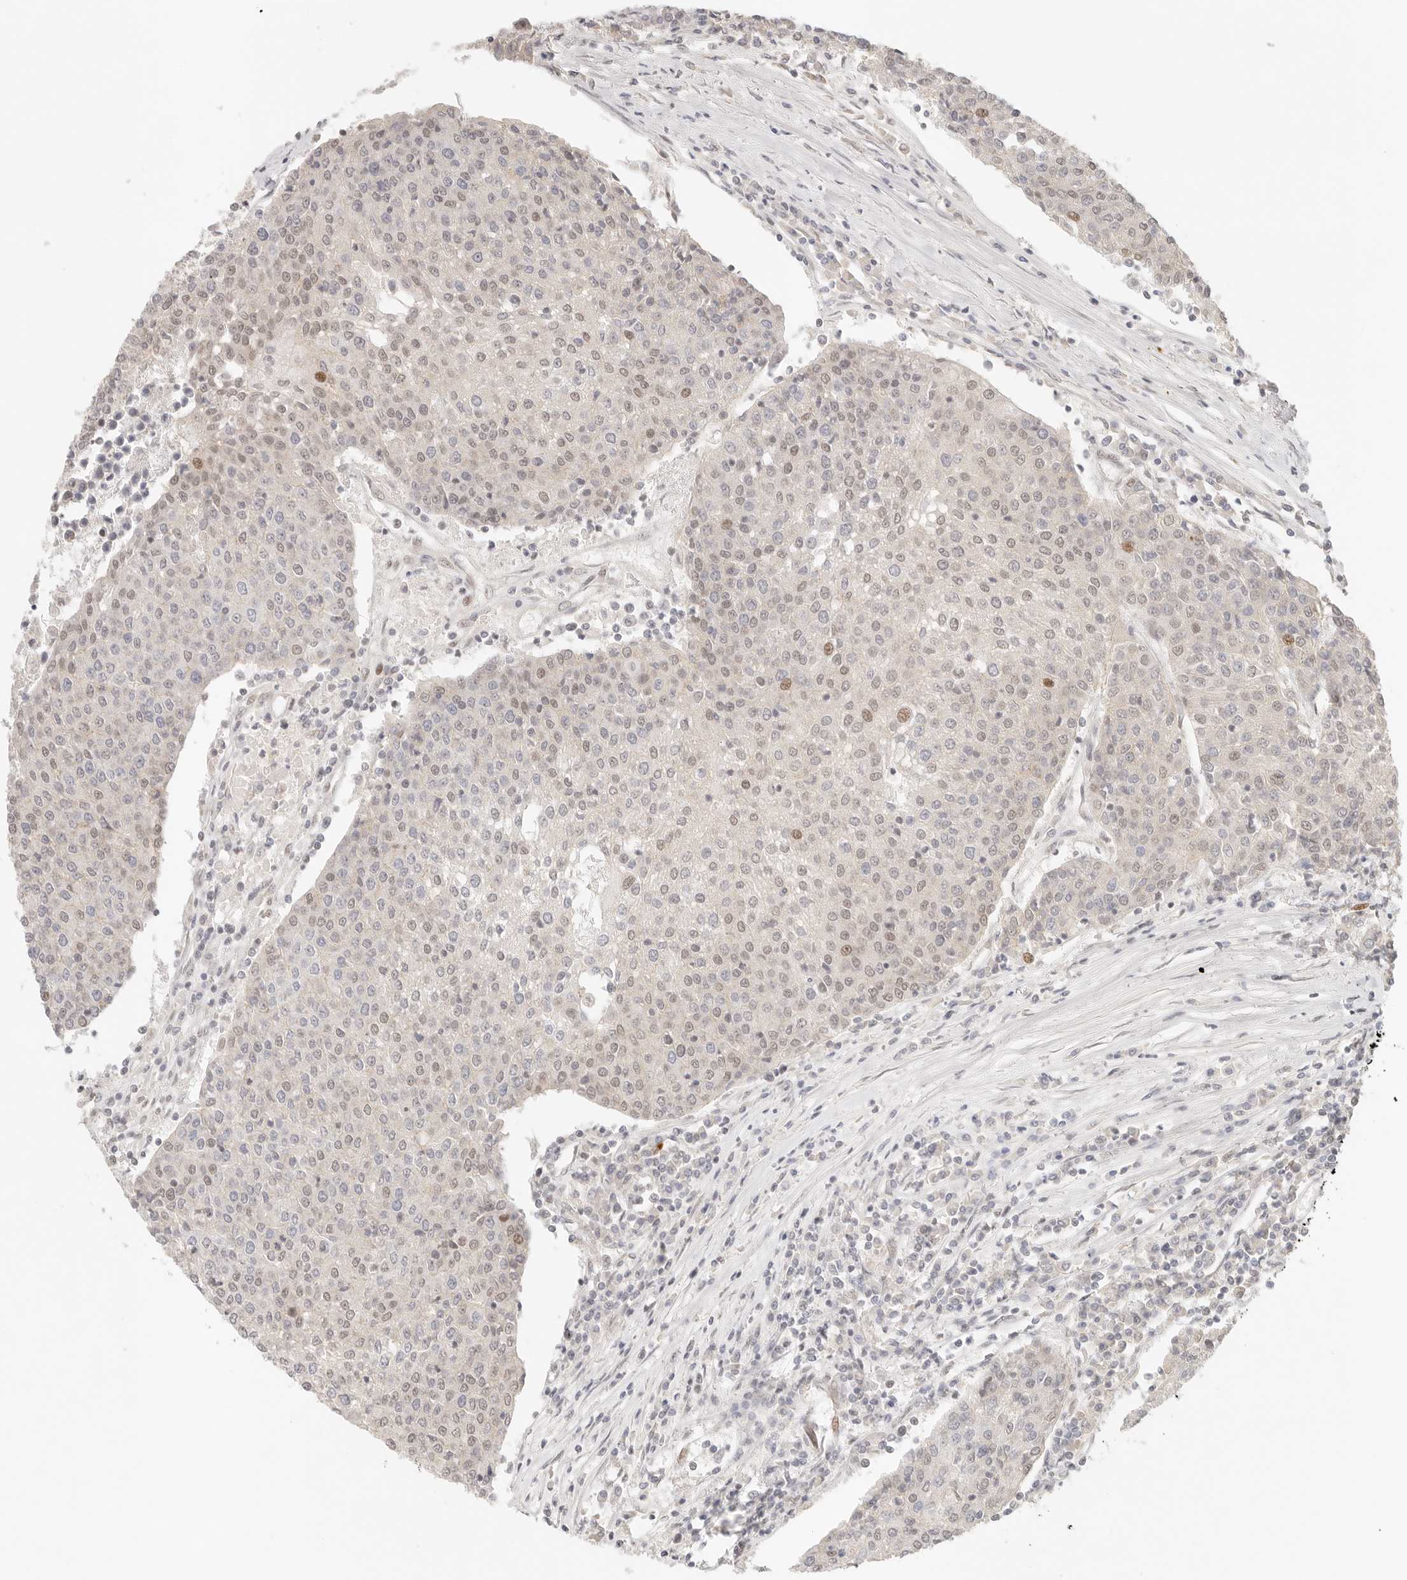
{"staining": {"intensity": "moderate", "quantity": "<25%", "location": "nuclear"}, "tissue": "urothelial cancer", "cell_type": "Tumor cells", "image_type": "cancer", "snomed": [{"axis": "morphology", "description": "Urothelial carcinoma, High grade"}, {"axis": "topography", "description": "Urinary bladder"}], "caption": "About <25% of tumor cells in urothelial carcinoma (high-grade) display moderate nuclear protein staining as visualized by brown immunohistochemical staining.", "gene": "HOXC5", "patient": {"sex": "female", "age": 85}}